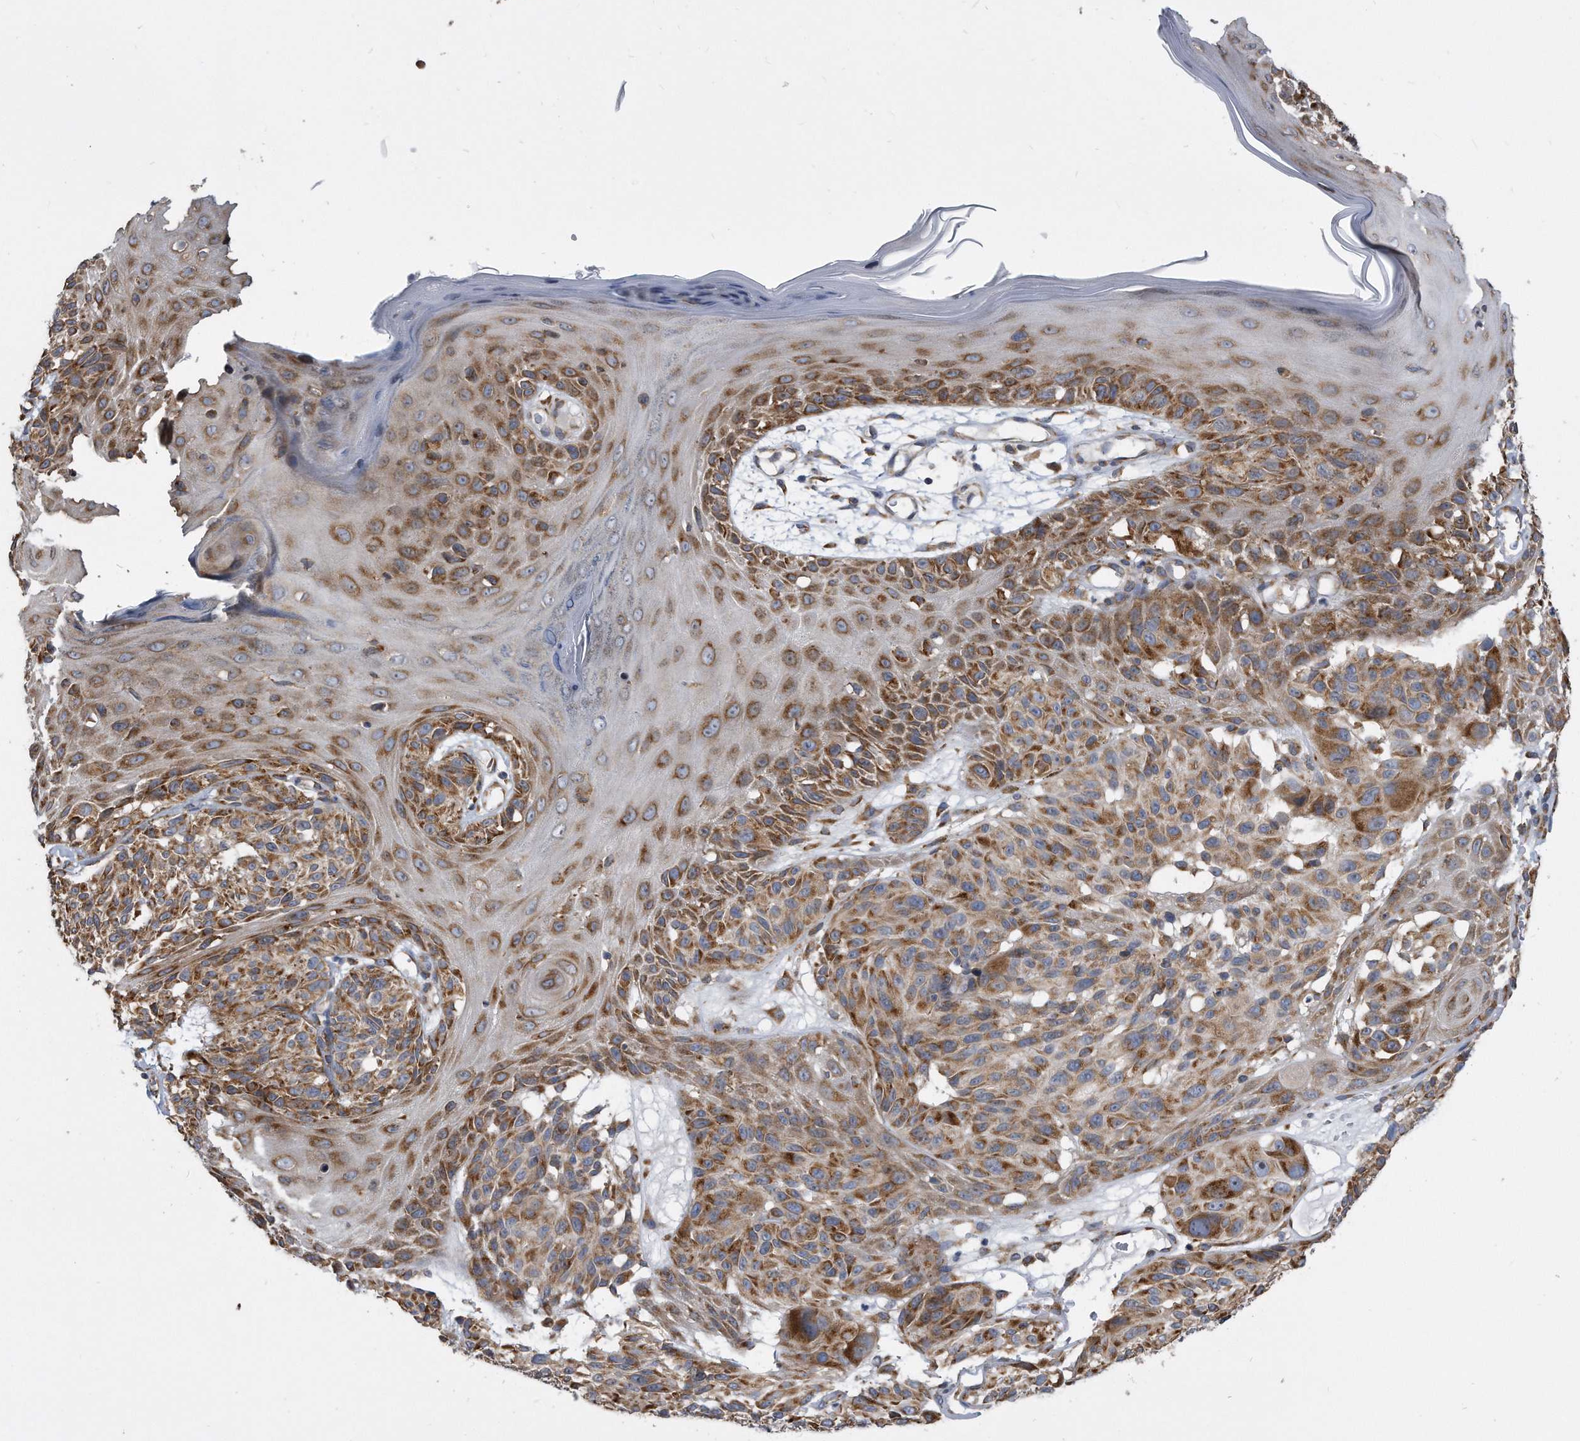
{"staining": {"intensity": "strong", "quantity": ">75%", "location": "cytoplasmic/membranous"}, "tissue": "melanoma", "cell_type": "Tumor cells", "image_type": "cancer", "snomed": [{"axis": "morphology", "description": "Malignant melanoma, NOS"}, {"axis": "topography", "description": "Skin"}], "caption": "This histopathology image shows immunohistochemistry (IHC) staining of human melanoma, with high strong cytoplasmic/membranous positivity in approximately >75% of tumor cells.", "gene": "CCDC47", "patient": {"sex": "male", "age": 83}}